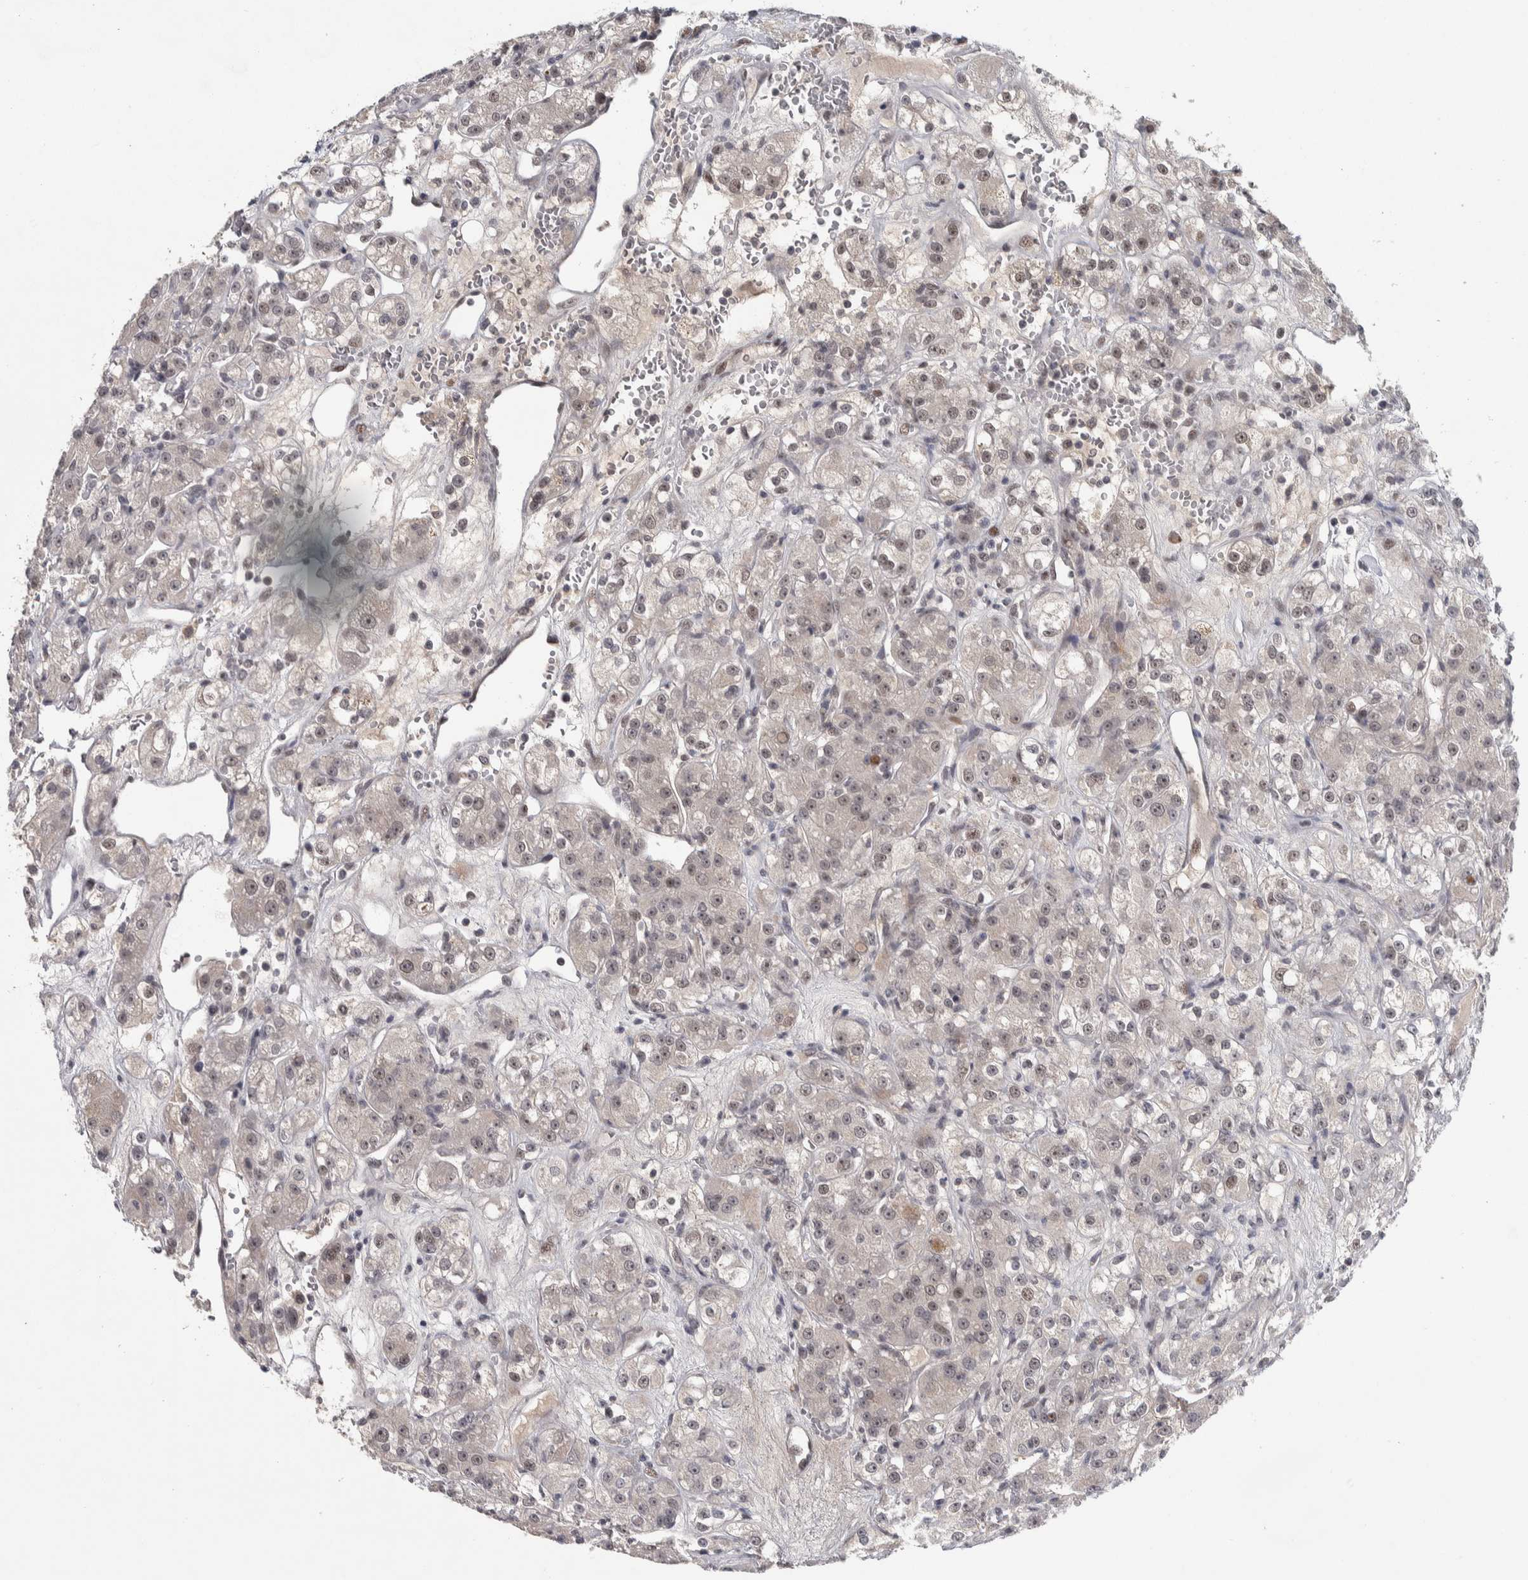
{"staining": {"intensity": "moderate", "quantity": ">75%", "location": "nuclear"}, "tissue": "renal cancer", "cell_type": "Tumor cells", "image_type": "cancer", "snomed": [{"axis": "morphology", "description": "Normal tissue, NOS"}, {"axis": "morphology", "description": "Adenocarcinoma, NOS"}, {"axis": "topography", "description": "Kidney"}], "caption": "About >75% of tumor cells in renal adenocarcinoma demonstrate moderate nuclear protein staining as visualized by brown immunohistochemical staining.", "gene": "ASPN", "patient": {"sex": "male", "age": 61}}